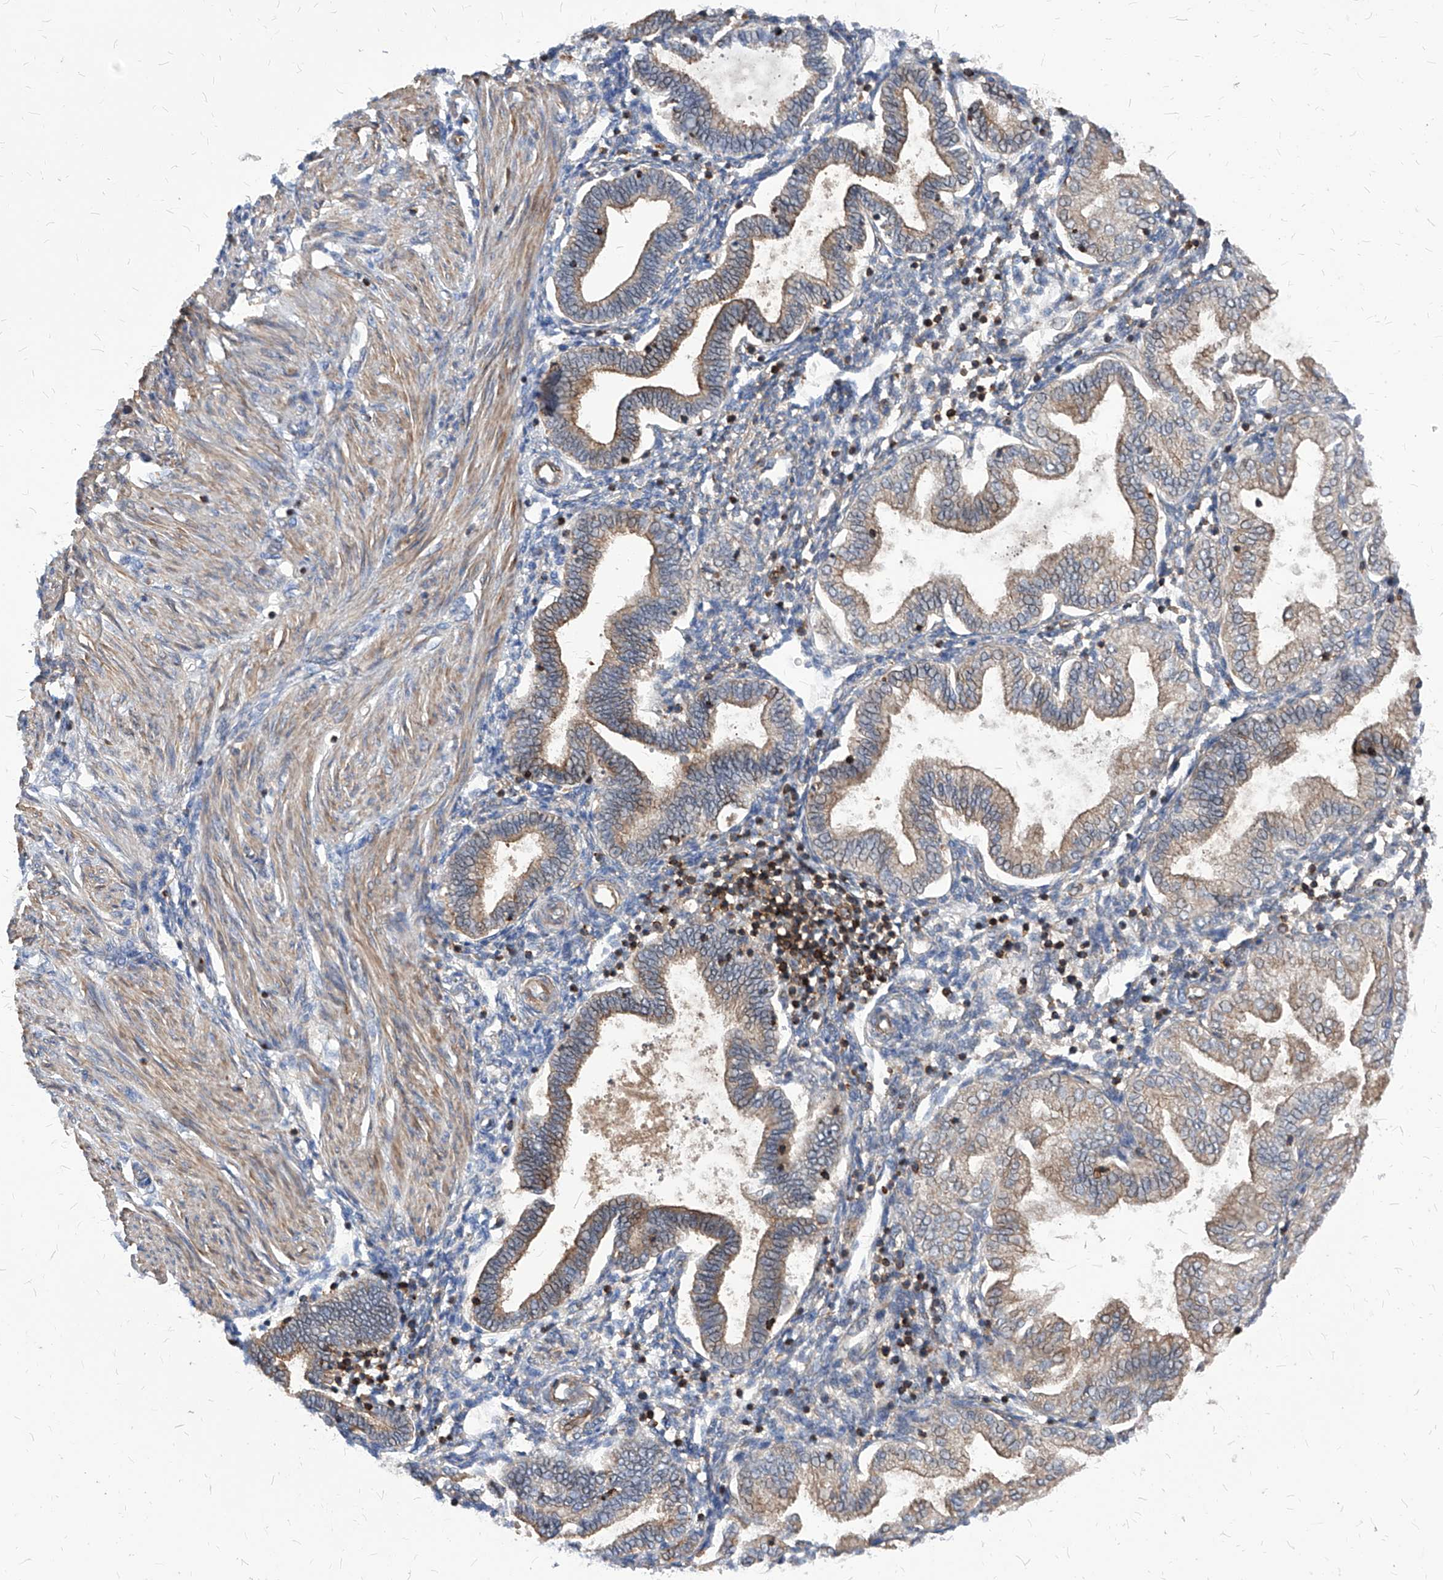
{"staining": {"intensity": "negative", "quantity": "none", "location": "none"}, "tissue": "endometrium", "cell_type": "Cells in endometrial stroma", "image_type": "normal", "snomed": [{"axis": "morphology", "description": "Normal tissue, NOS"}, {"axis": "topography", "description": "Endometrium"}], "caption": "This is an IHC micrograph of normal human endometrium. There is no expression in cells in endometrial stroma.", "gene": "ABRACL", "patient": {"sex": "female", "age": 53}}